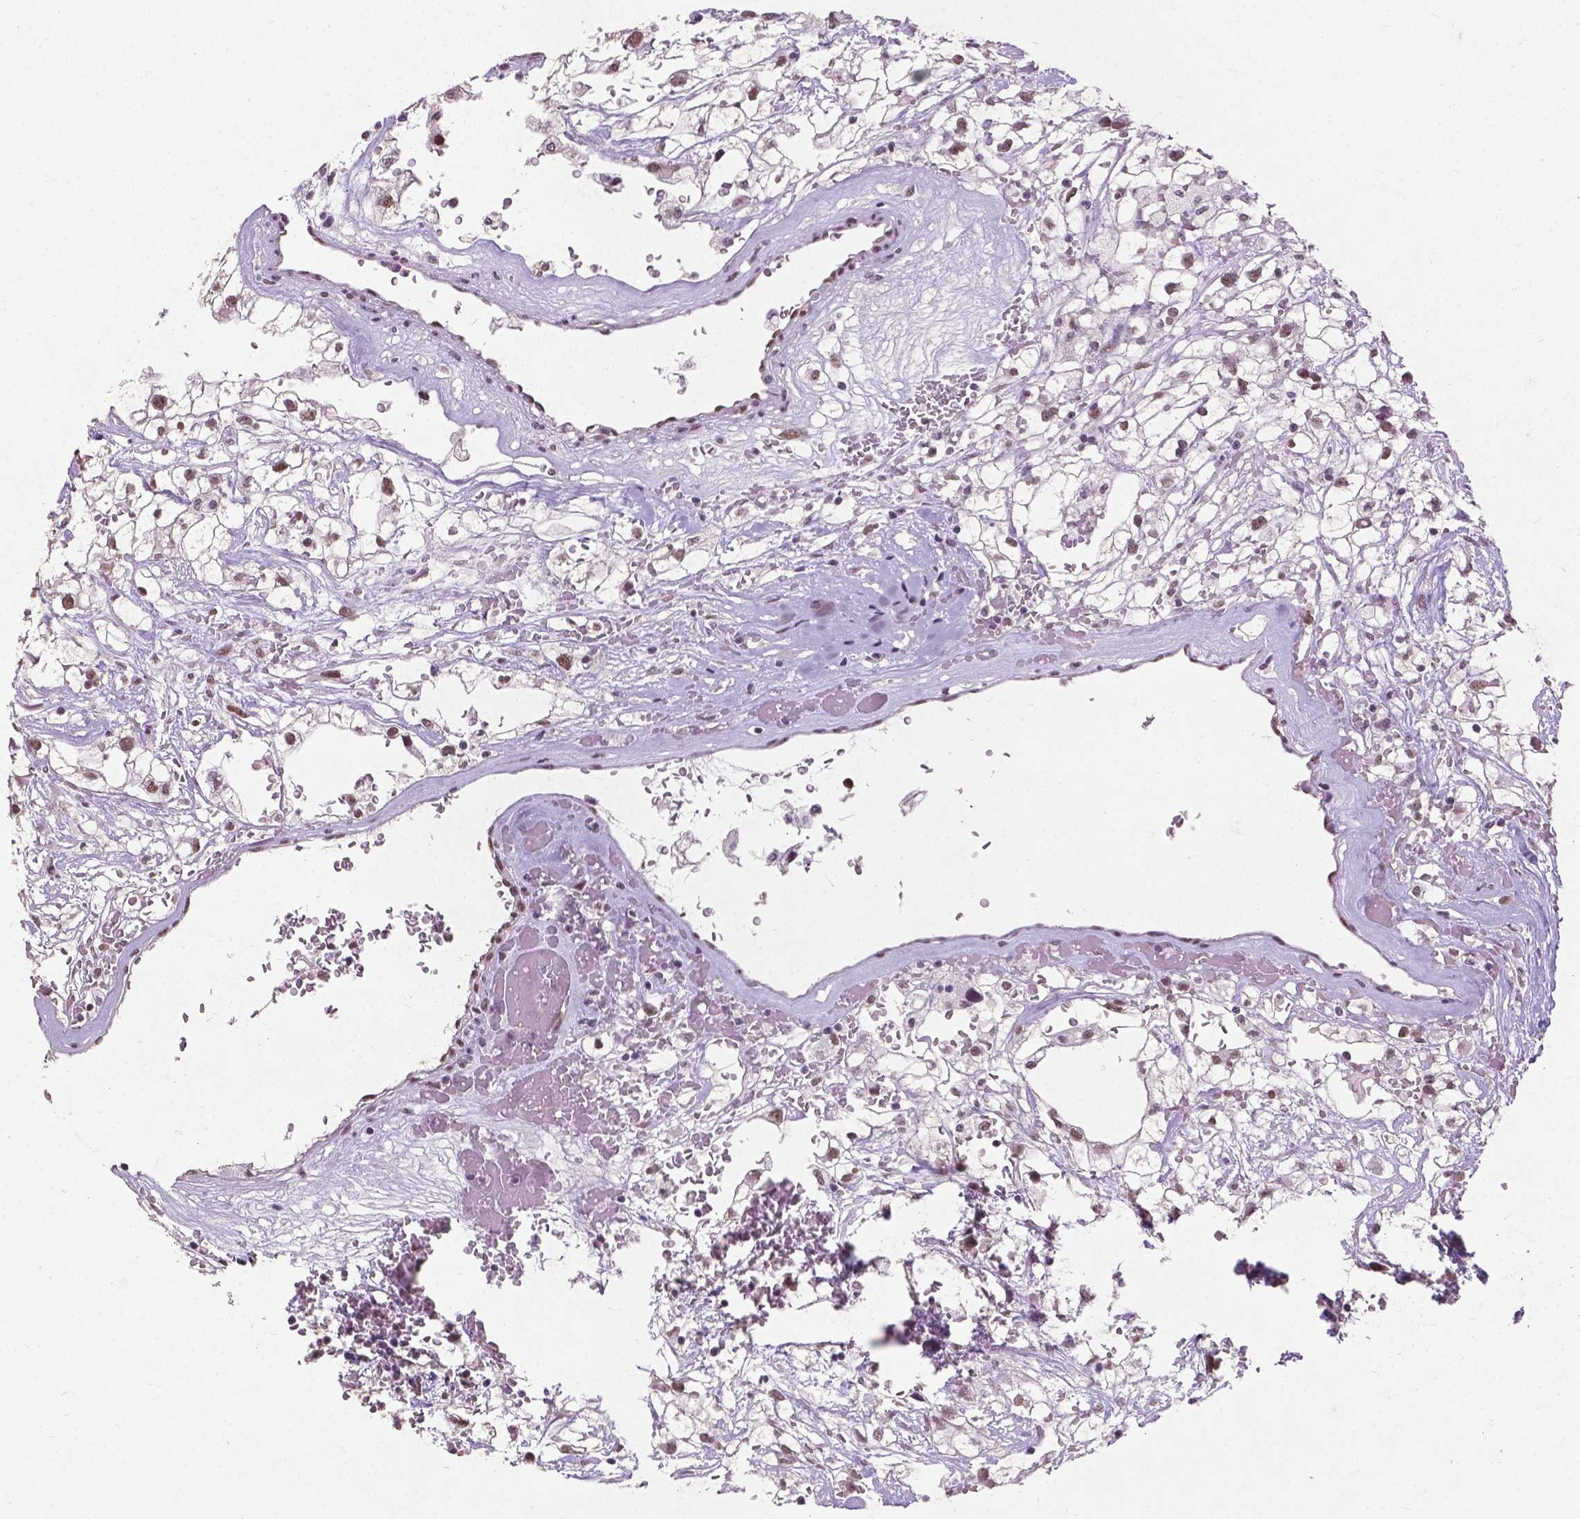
{"staining": {"intensity": "weak", "quantity": ">75%", "location": "nuclear"}, "tissue": "renal cancer", "cell_type": "Tumor cells", "image_type": "cancer", "snomed": [{"axis": "morphology", "description": "Adenocarcinoma, NOS"}, {"axis": "topography", "description": "Kidney"}], "caption": "Immunohistochemistry (IHC) staining of renal cancer (adenocarcinoma), which reveals low levels of weak nuclear expression in approximately >75% of tumor cells indicating weak nuclear protein expression. The staining was performed using DAB (3,3'-diaminobenzidine) (brown) for protein detection and nuclei were counterstained in hematoxylin (blue).", "gene": "COIL", "patient": {"sex": "male", "age": 59}}